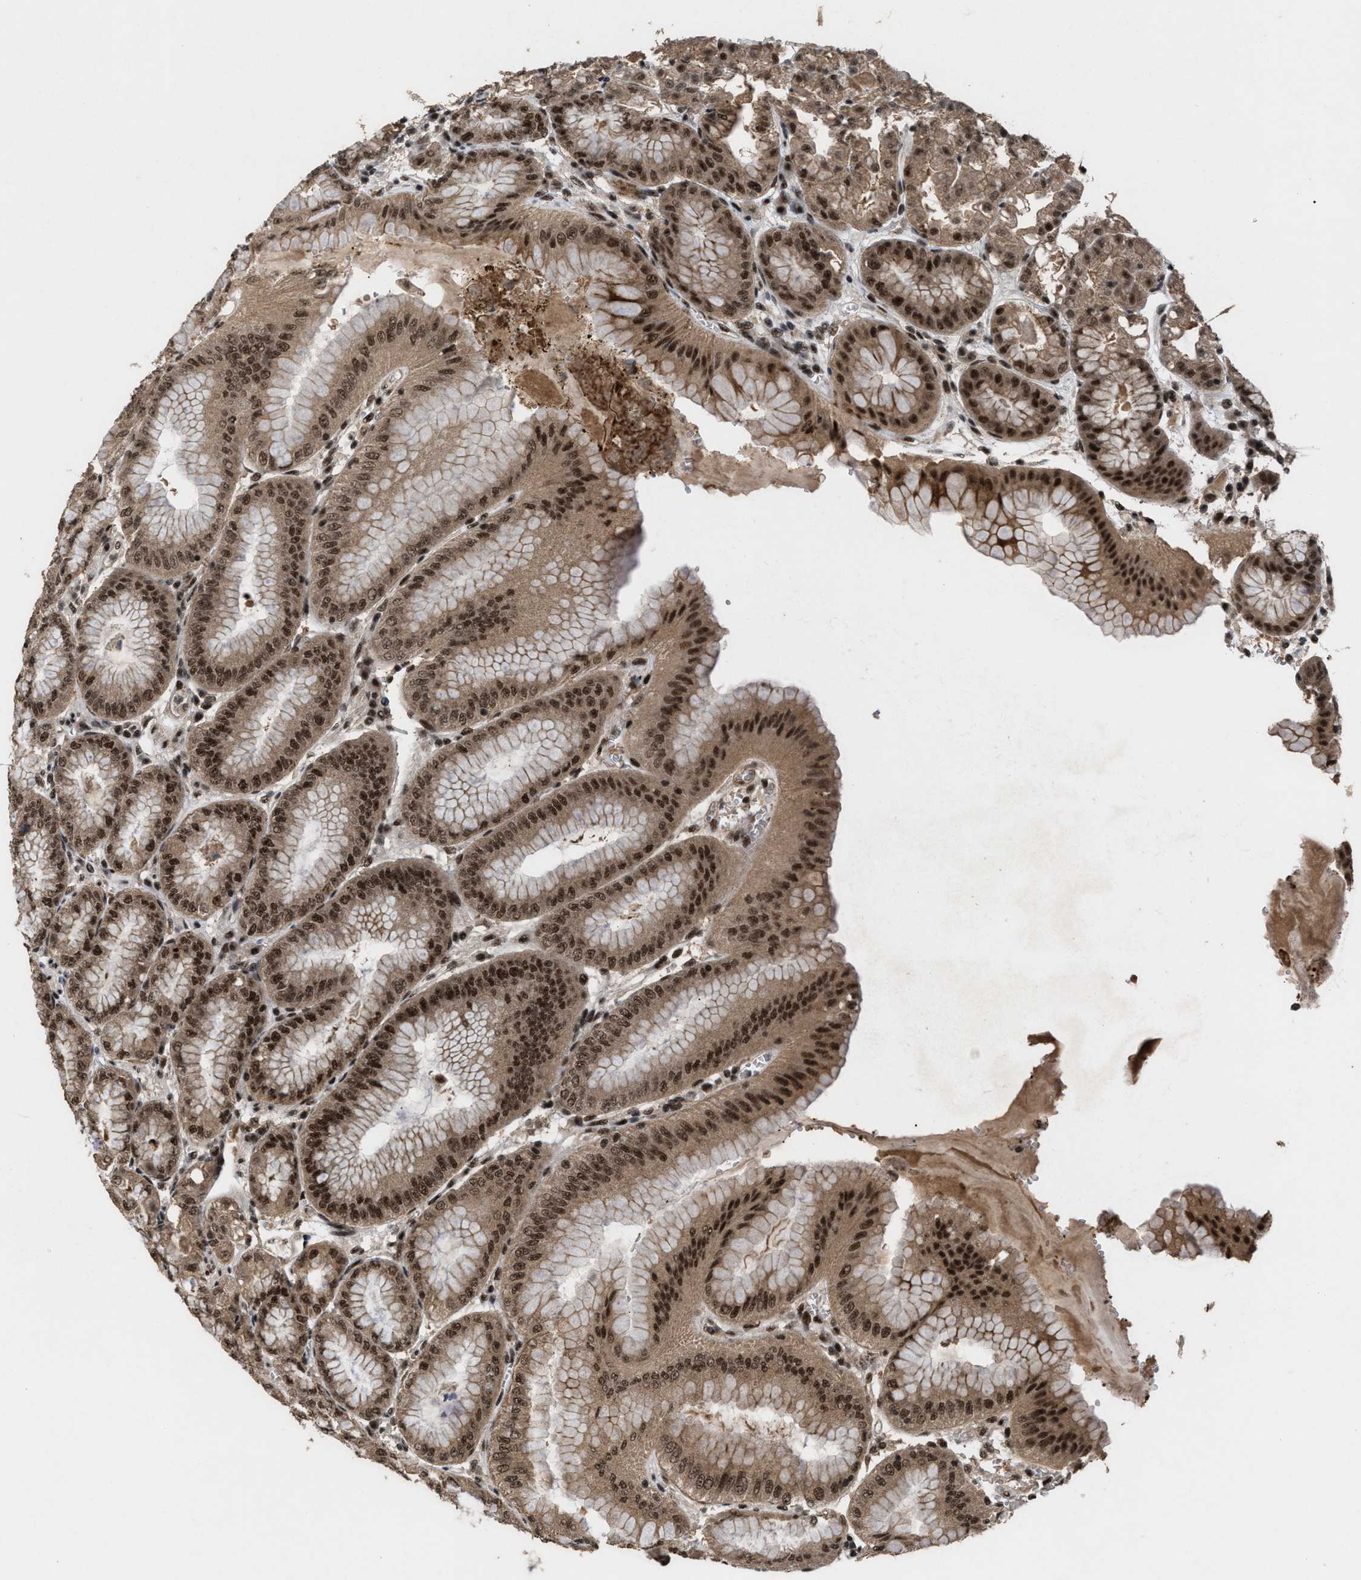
{"staining": {"intensity": "strong", "quantity": ">75%", "location": "cytoplasmic/membranous,nuclear"}, "tissue": "stomach", "cell_type": "Glandular cells", "image_type": "normal", "snomed": [{"axis": "morphology", "description": "Normal tissue, NOS"}, {"axis": "topography", "description": "Stomach, lower"}], "caption": "Immunohistochemical staining of benign human stomach exhibits >75% levels of strong cytoplasmic/membranous,nuclear protein expression in about >75% of glandular cells.", "gene": "PRPF4", "patient": {"sex": "male", "age": 71}}